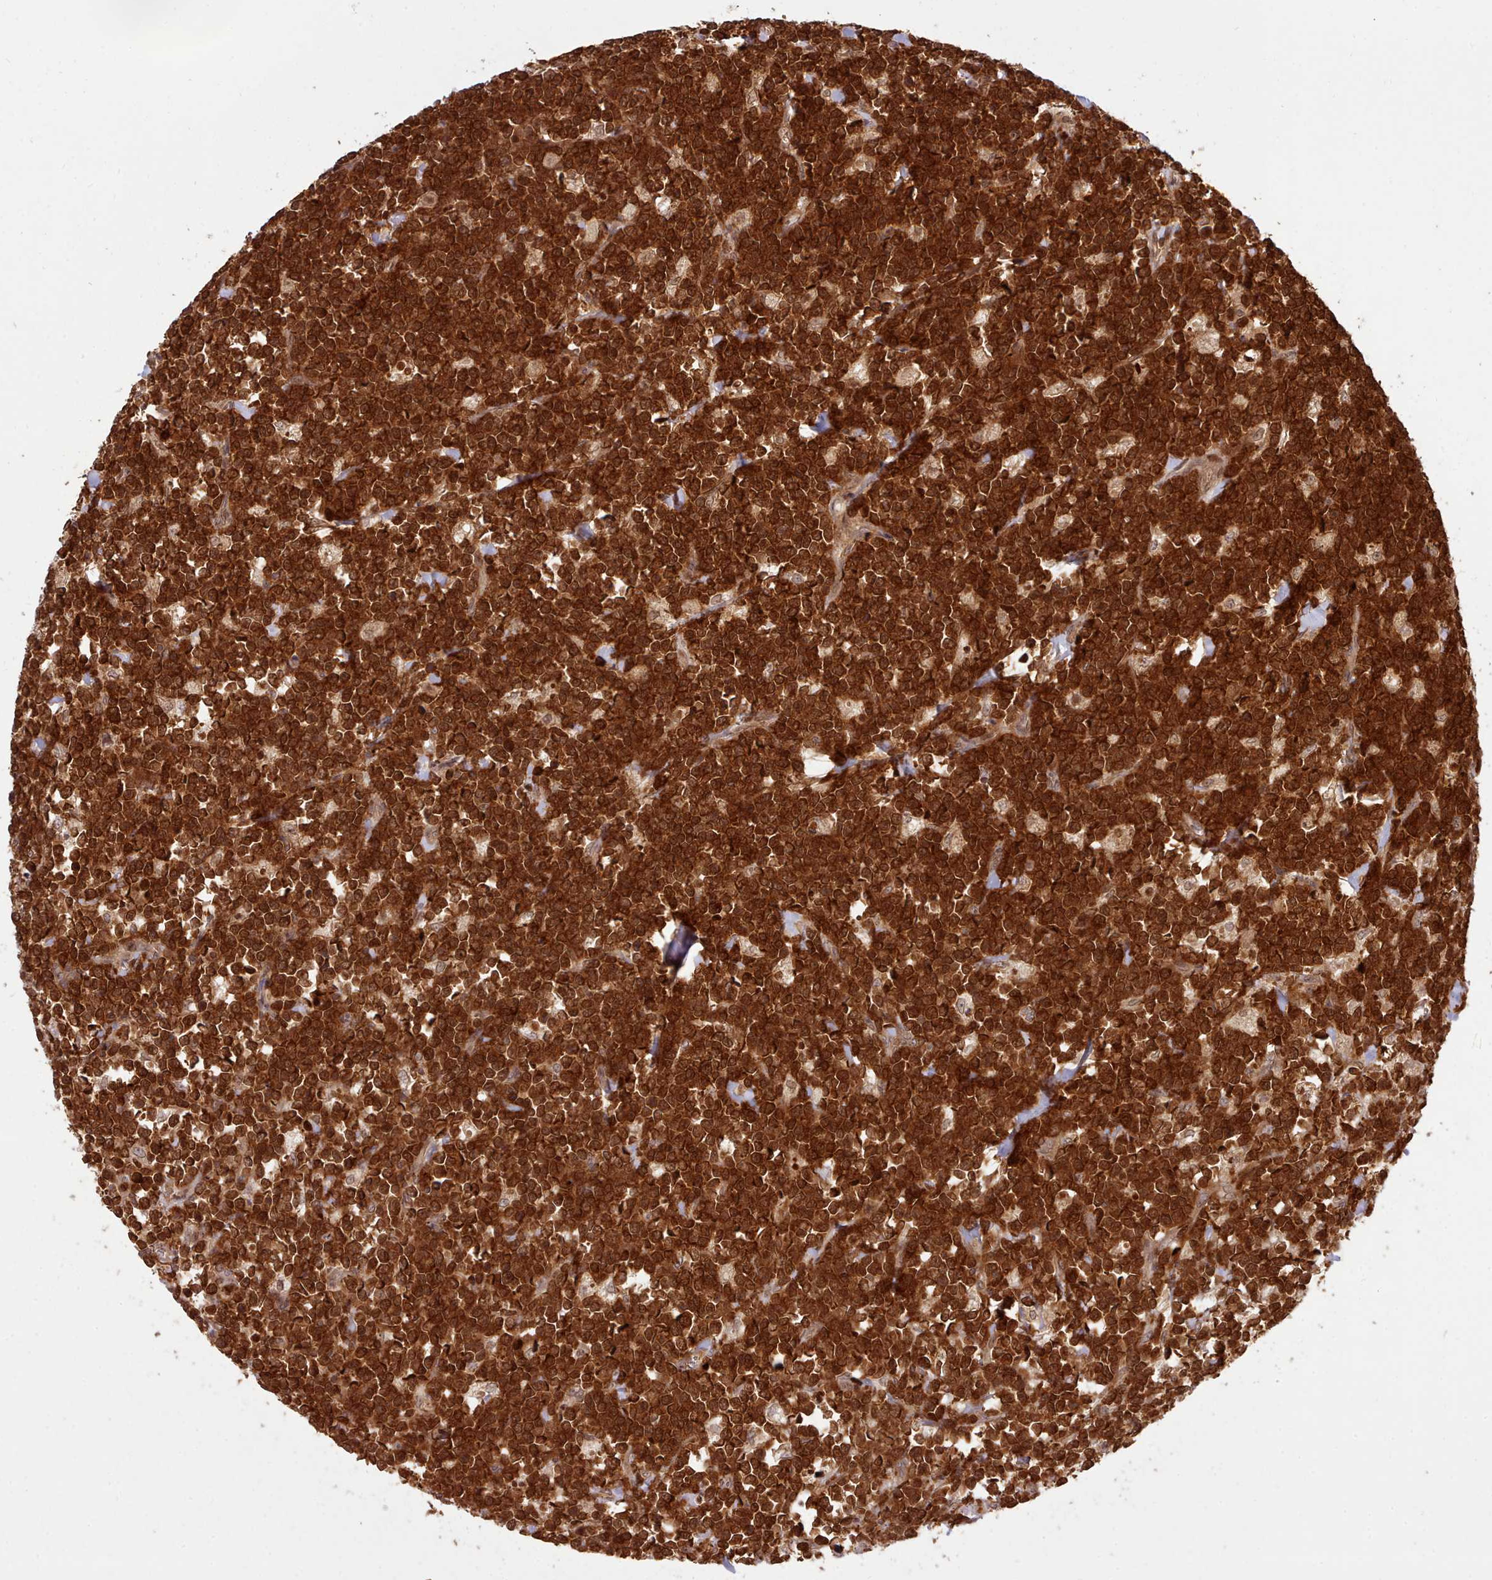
{"staining": {"intensity": "strong", "quantity": ">75%", "location": "cytoplasmic/membranous,nuclear"}, "tissue": "lymphoma", "cell_type": "Tumor cells", "image_type": "cancer", "snomed": [{"axis": "morphology", "description": "Malignant lymphoma, non-Hodgkin's type, High grade"}, {"axis": "topography", "description": "Small intestine"}], "caption": "The histopathology image exhibits staining of high-grade malignant lymphoma, non-Hodgkin's type, revealing strong cytoplasmic/membranous and nuclear protein positivity (brown color) within tumor cells.", "gene": "UBE2G1", "patient": {"sex": "male", "age": 8}}